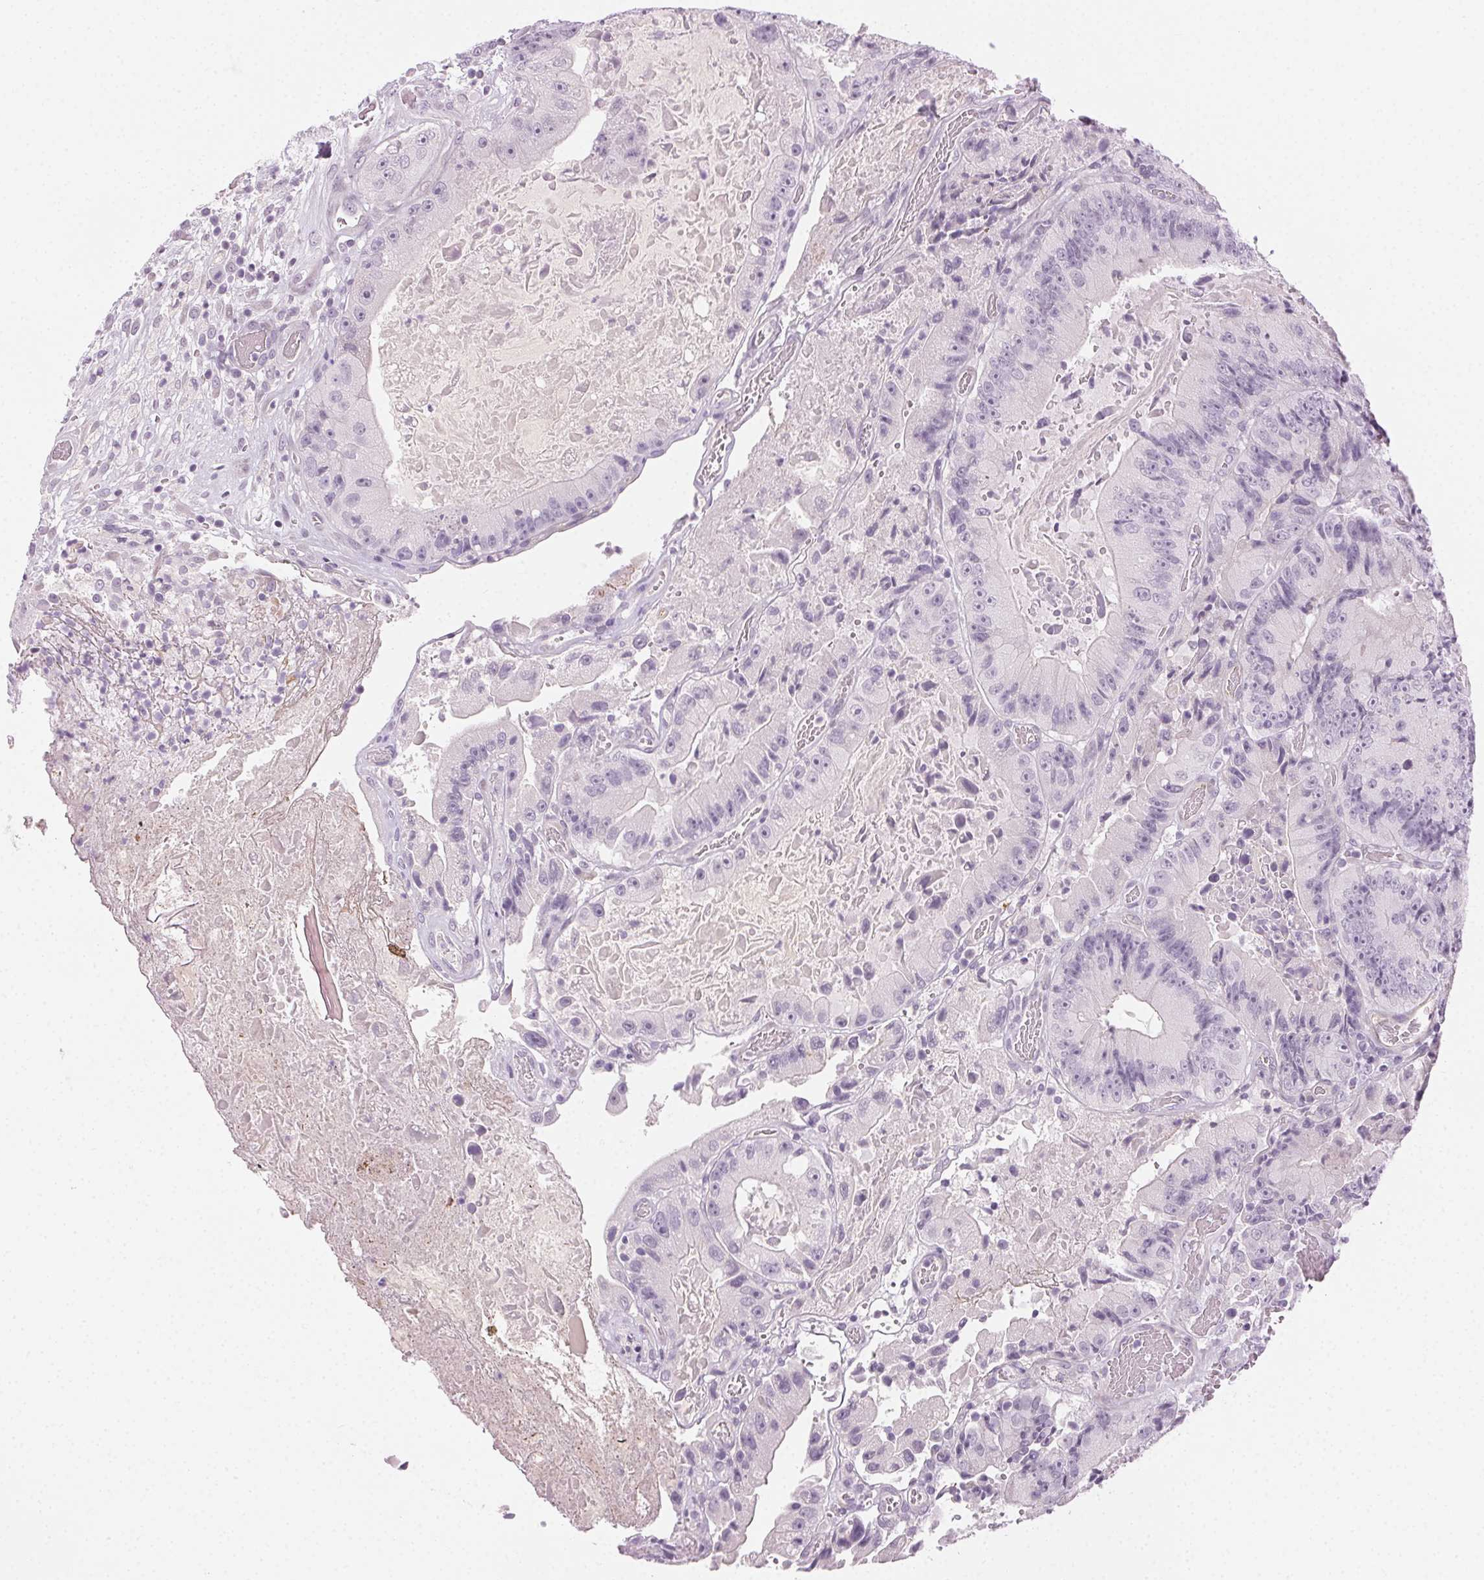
{"staining": {"intensity": "negative", "quantity": "none", "location": "none"}, "tissue": "colorectal cancer", "cell_type": "Tumor cells", "image_type": "cancer", "snomed": [{"axis": "morphology", "description": "Adenocarcinoma, NOS"}, {"axis": "topography", "description": "Colon"}], "caption": "The micrograph demonstrates no significant expression in tumor cells of adenocarcinoma (colorectal). (DAB immunohistochemistry, high magnification).", "gene": "AIF1L", "patient": {"sex": "female", "age": 86}}